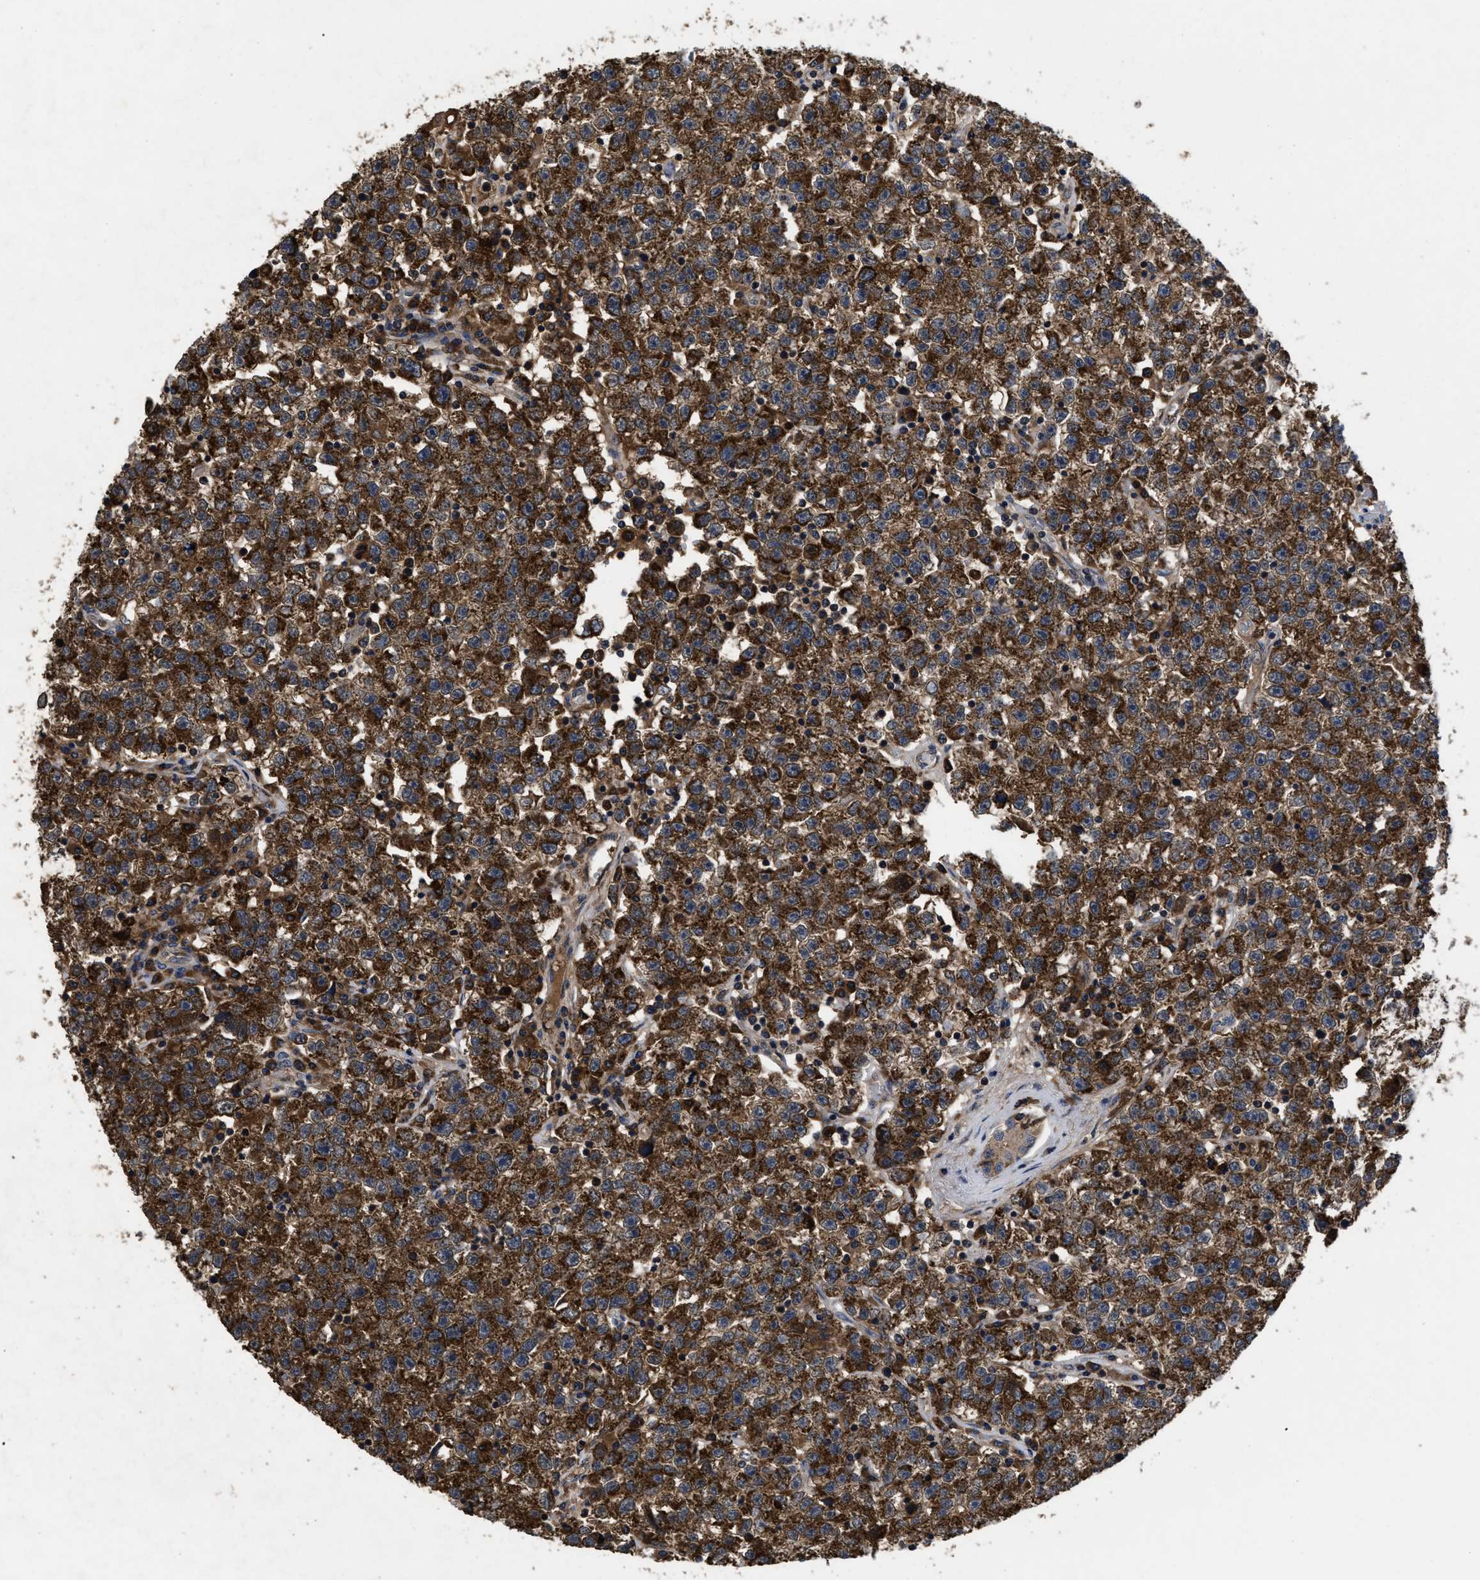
{"staining": {"intensity": "strong", "quantity": ">75%", "location": "cytoplasmic/membranous"}, "tissue": "testis cancer", "cell_type": "Tumor cells", "image_type": "cancer", "snomed": [{"axis": "morphology", "description": "Seminoma, NOS"}, {"axis": "topography", "description": "Testis"}], "caption": "Immunohistochemistry (IHC) (DAB (3,3'-diaminobenzidine)) staining of human testis seminoma demonstrates strong cytoplasmic/membranous protein positivity in approximately >75% of tumor cells.", "gene": "LRRC3", "patient": {"sex": "male", "age": 22}}